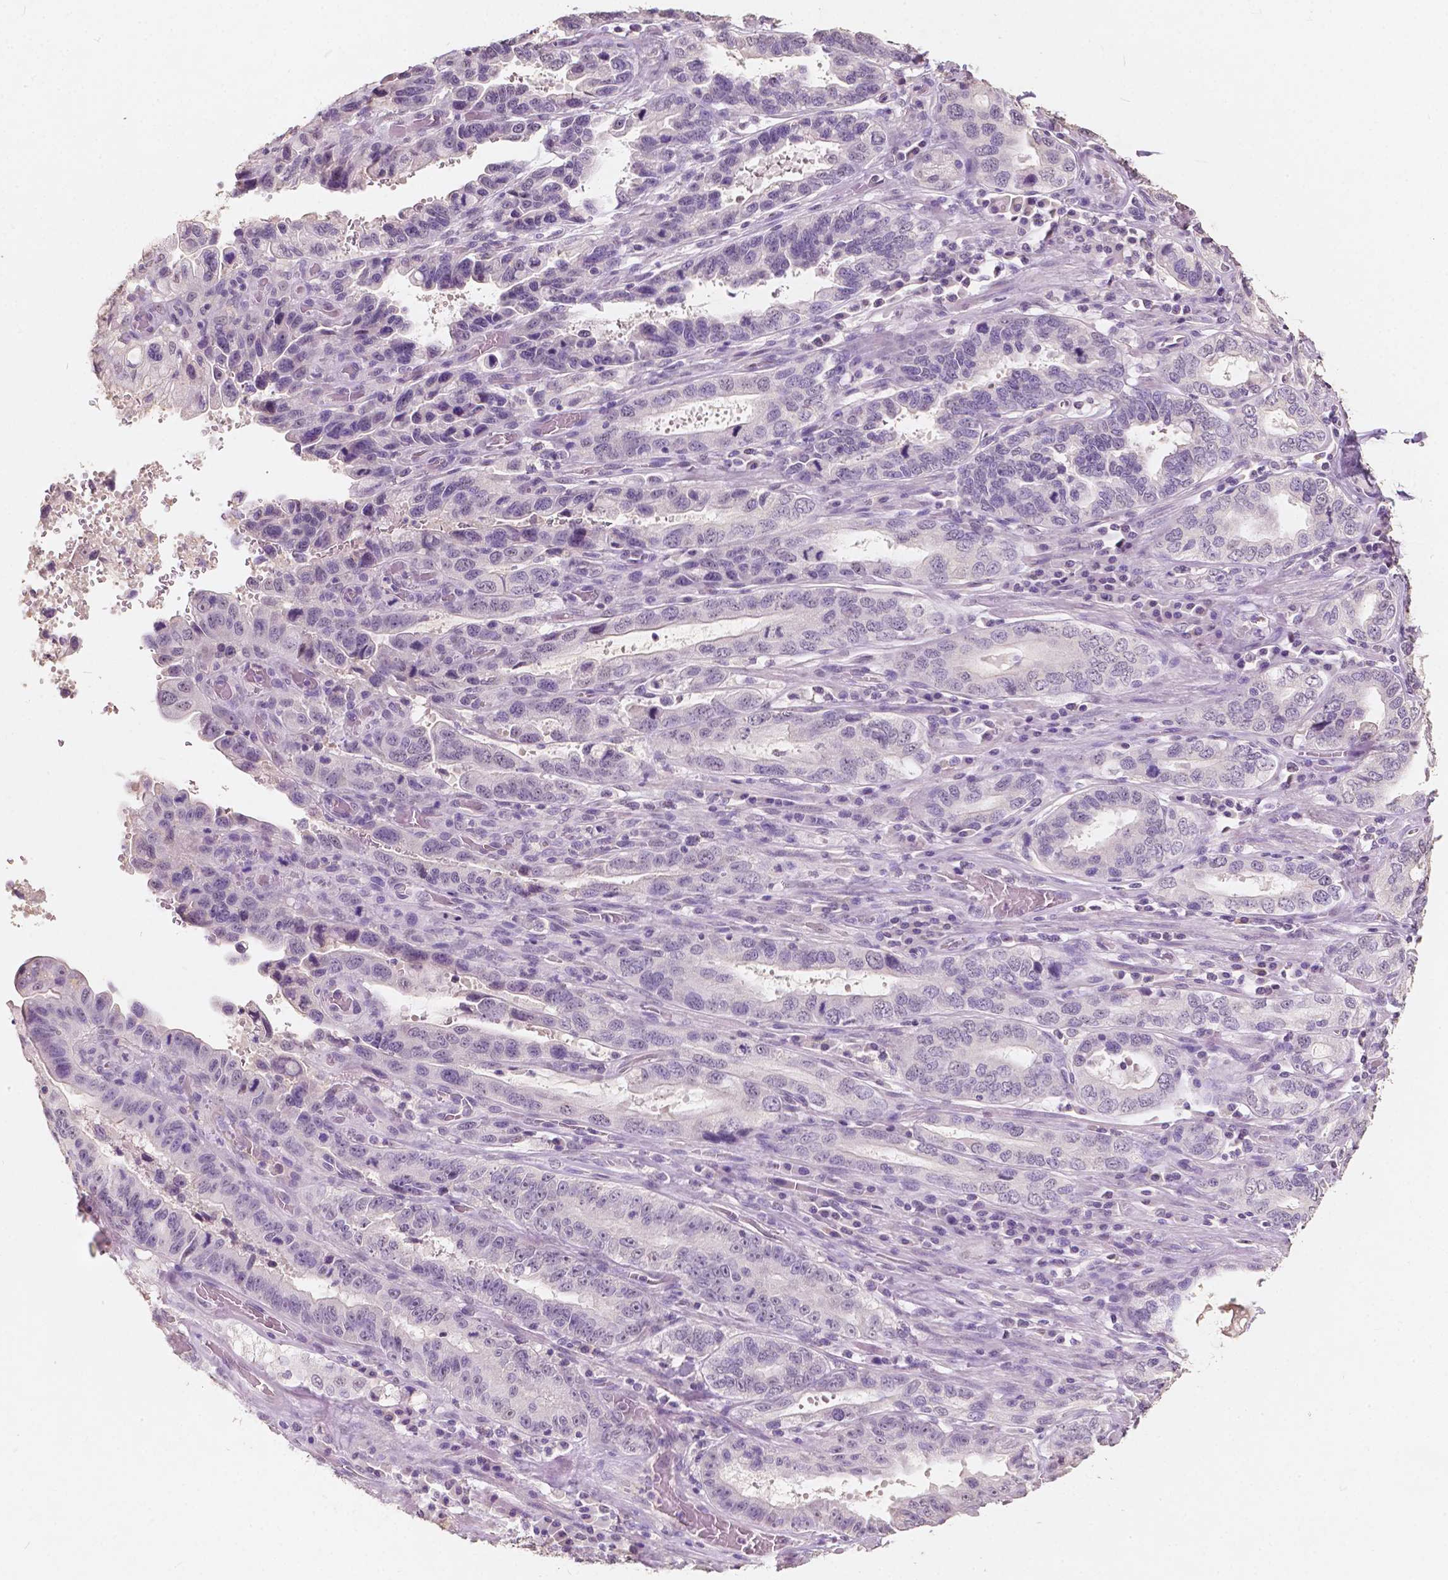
{"staining": {"intensity": "negative", "quantity": "none", "location": "none"}, "tissue": "stomach cancer", "cell_type": "Tumor cells", "image_type": "cancer", "snomed": [{"axis": "morphology", "description": "Adenocarcinoma, NOS"}, {"axis": "topography", "description": "Stomach, lower"}], "caption": "The micrograph demonstrates no significant expression in tumor cells of stomach cancer.", "gene": "SOX15", "patient": {"sex": "female", "age": 76}}